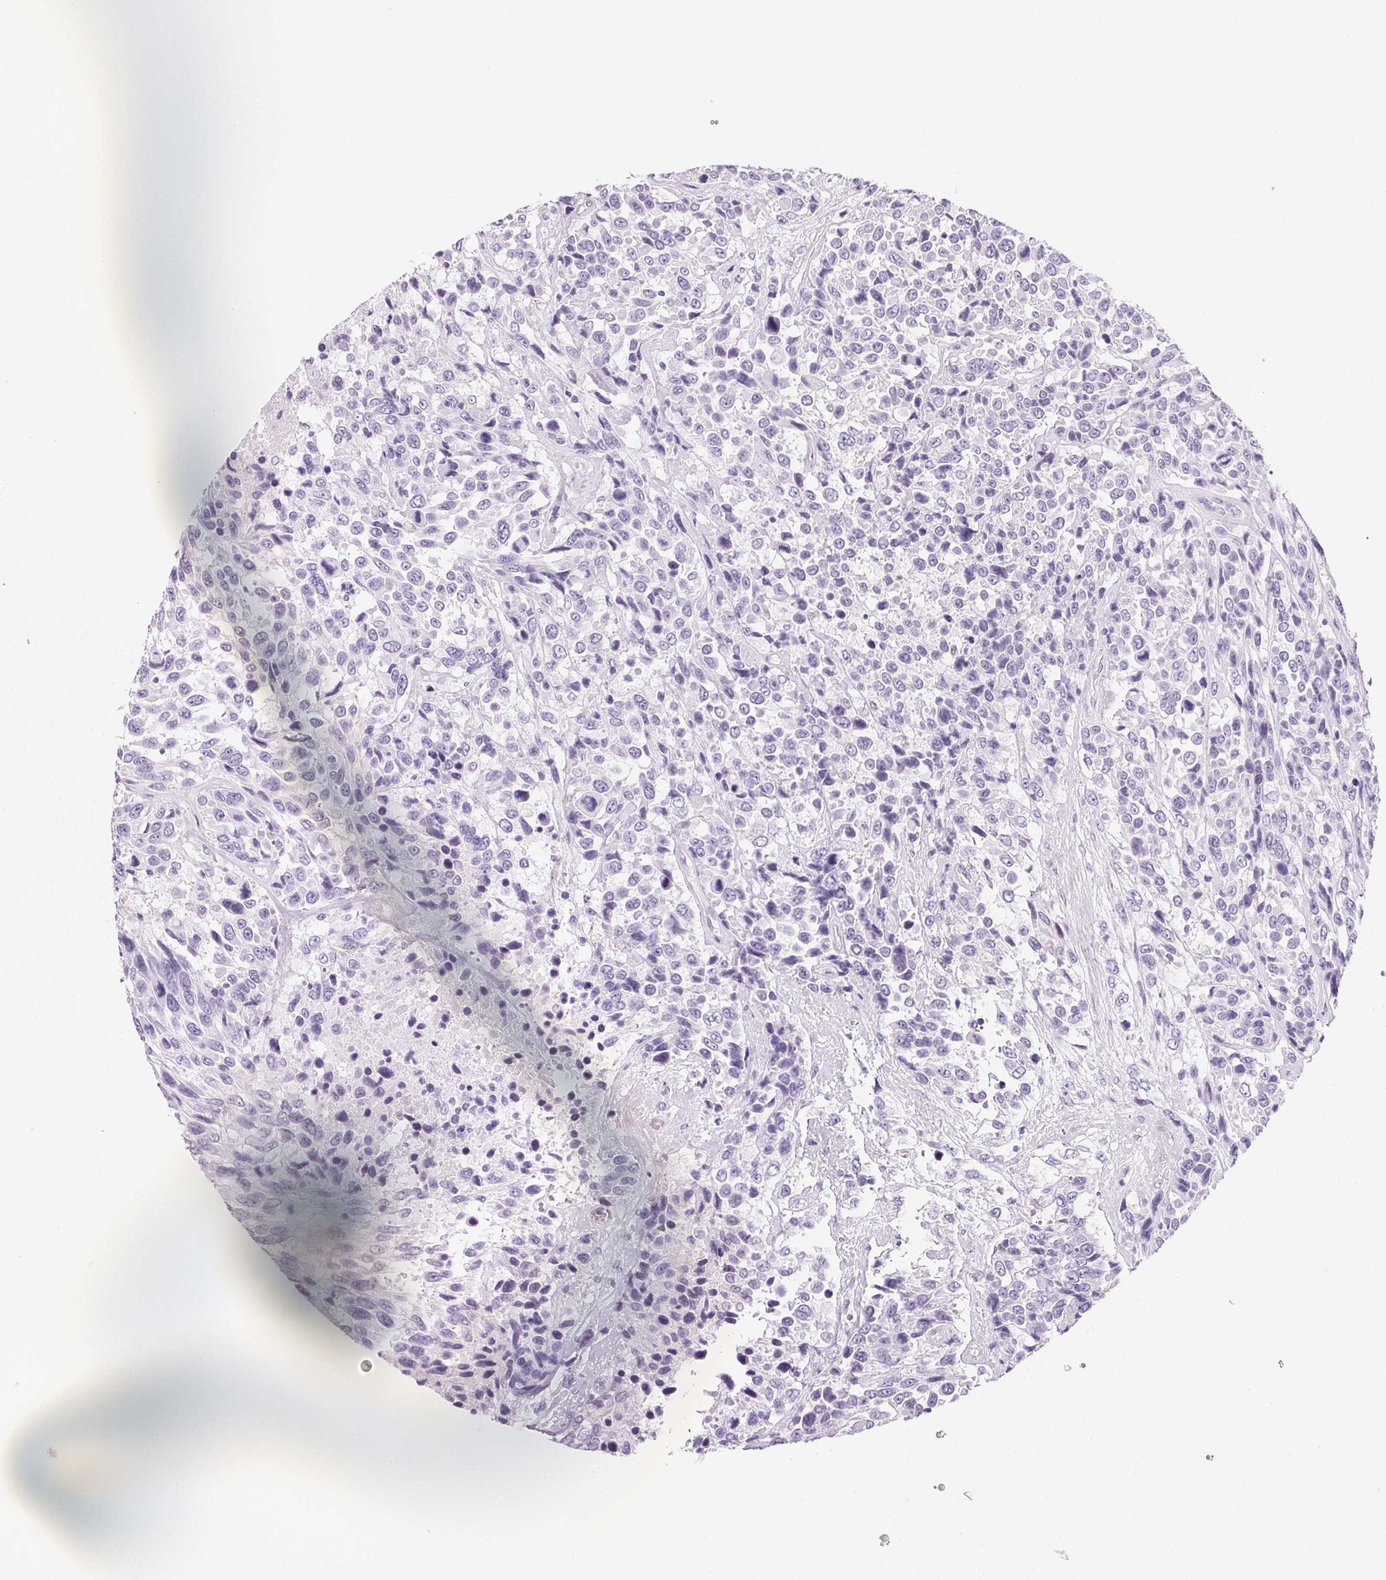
{"staining": {"intensity": "negative", "quantity": "none", "location": "none"}, "tissue": "urothelial cancer", "cell_type": "Tumor cells", "image_type": "cancer", "snomed": [{"axis": "morphology", "description": "Urothelial carcinoma, High grade"}, {"axis": "topography", "description": "Urinary bladder"}], "caption": "Immunohistochemistry of human urothelial cancer exhibits no positivity in tumor cells. (DAB (3,3'-diaminobenzidine) immunohistochemistry, high magnification).", "gene": "PRSS3", "patient": {"sex": "female", "age": 70}}